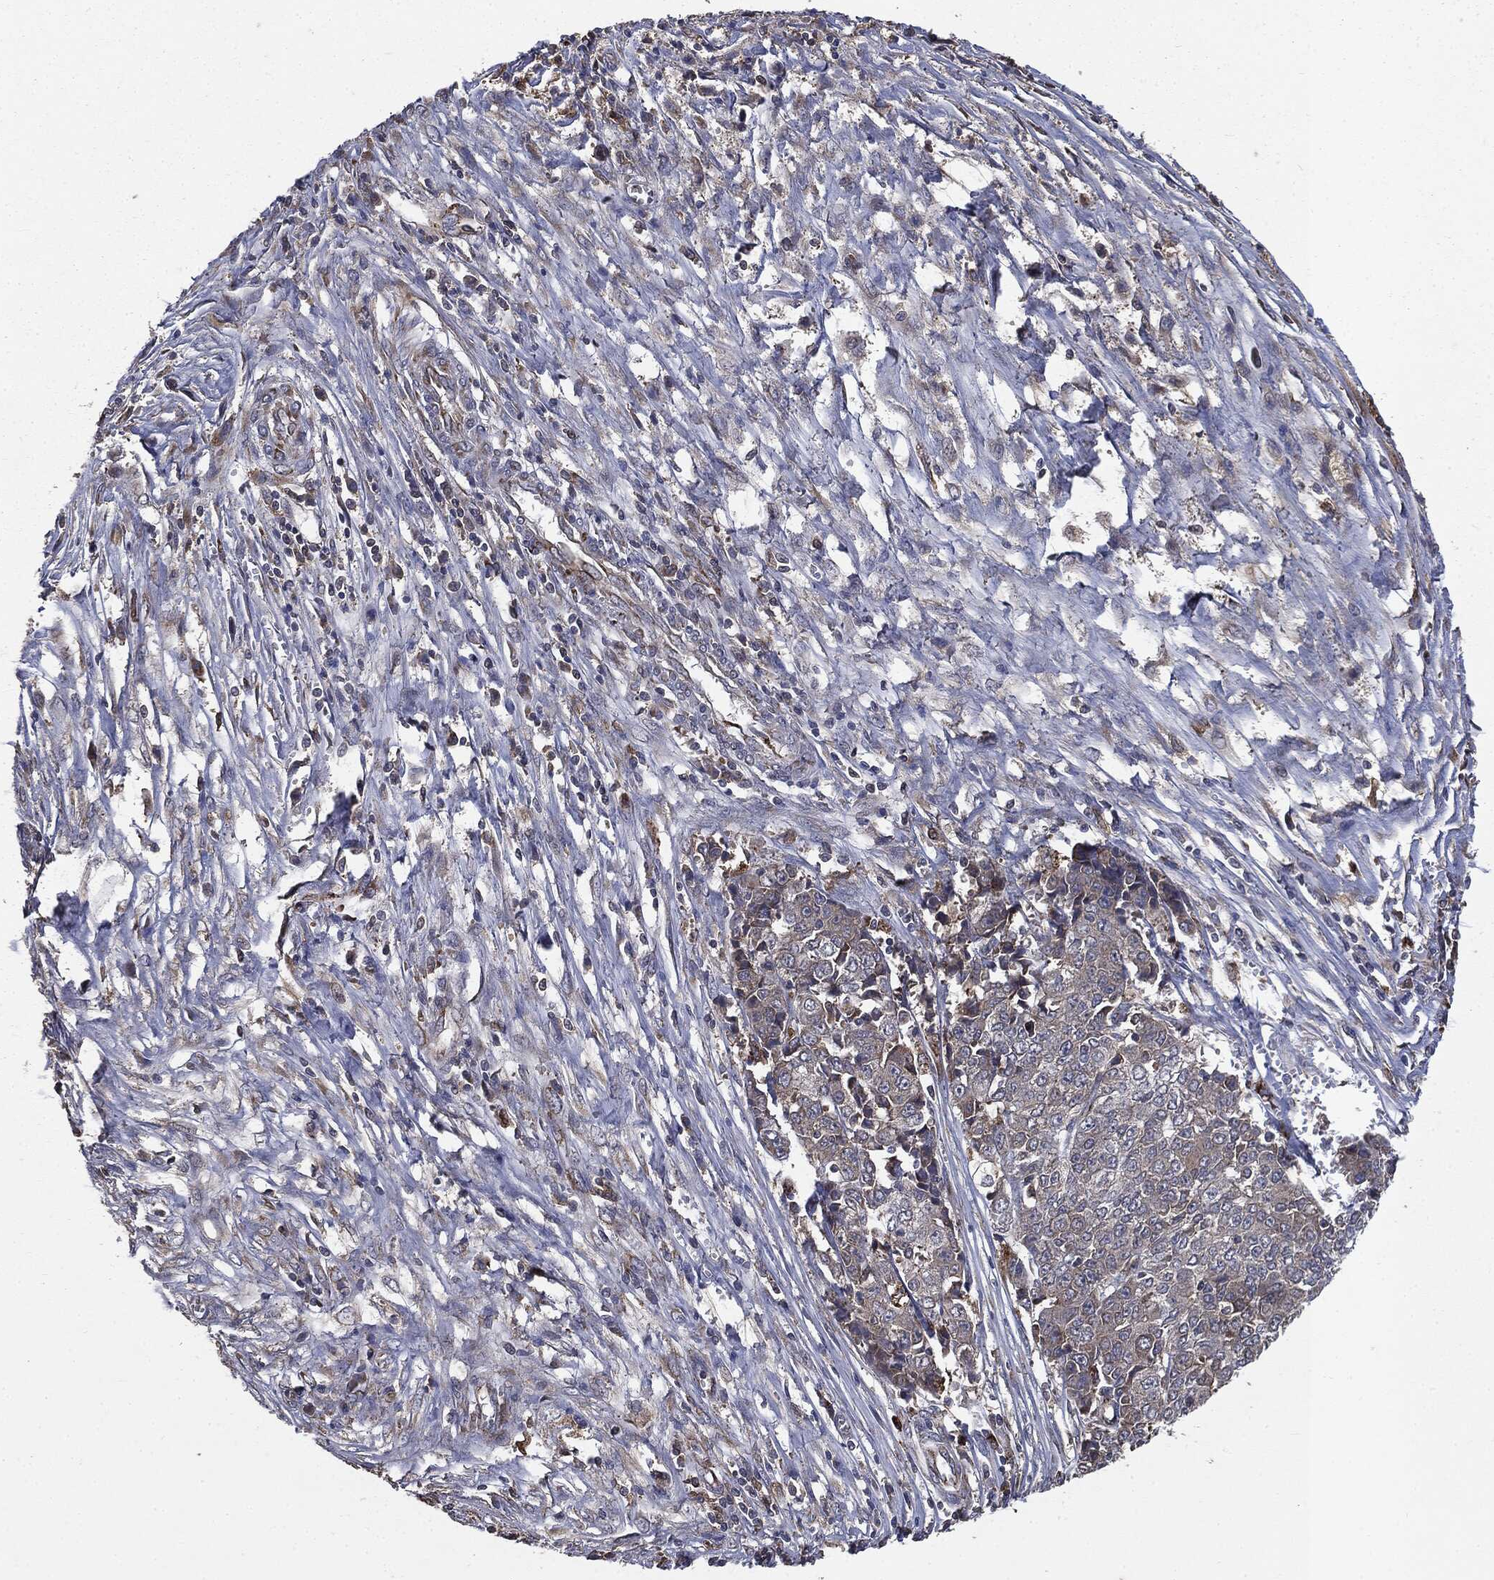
{"staining": {"intensity": "negative", "quantity": "none", "location": "none"}, "tissue": "ovarian cancer", "cell_type": "Tumor cells", "image_type": "cancer", "snomed": [{"axis": "morphology", "description": "Carcinoma, endometroid"}, {"axis": "topography", "description": "Ovary"}], "caption": "DAB immunohistochemical staining of ovarian cancer (endometroid carcinoma) exhibits no significant expression in tumor cells. The staining is performed using DAB (3,3'-diaminobenzidine) brown chromogen with nuclei counter-stained in using hematoxylin.", "gene": "PLOD3", "patient": {"sex": "female", "age": 42}}